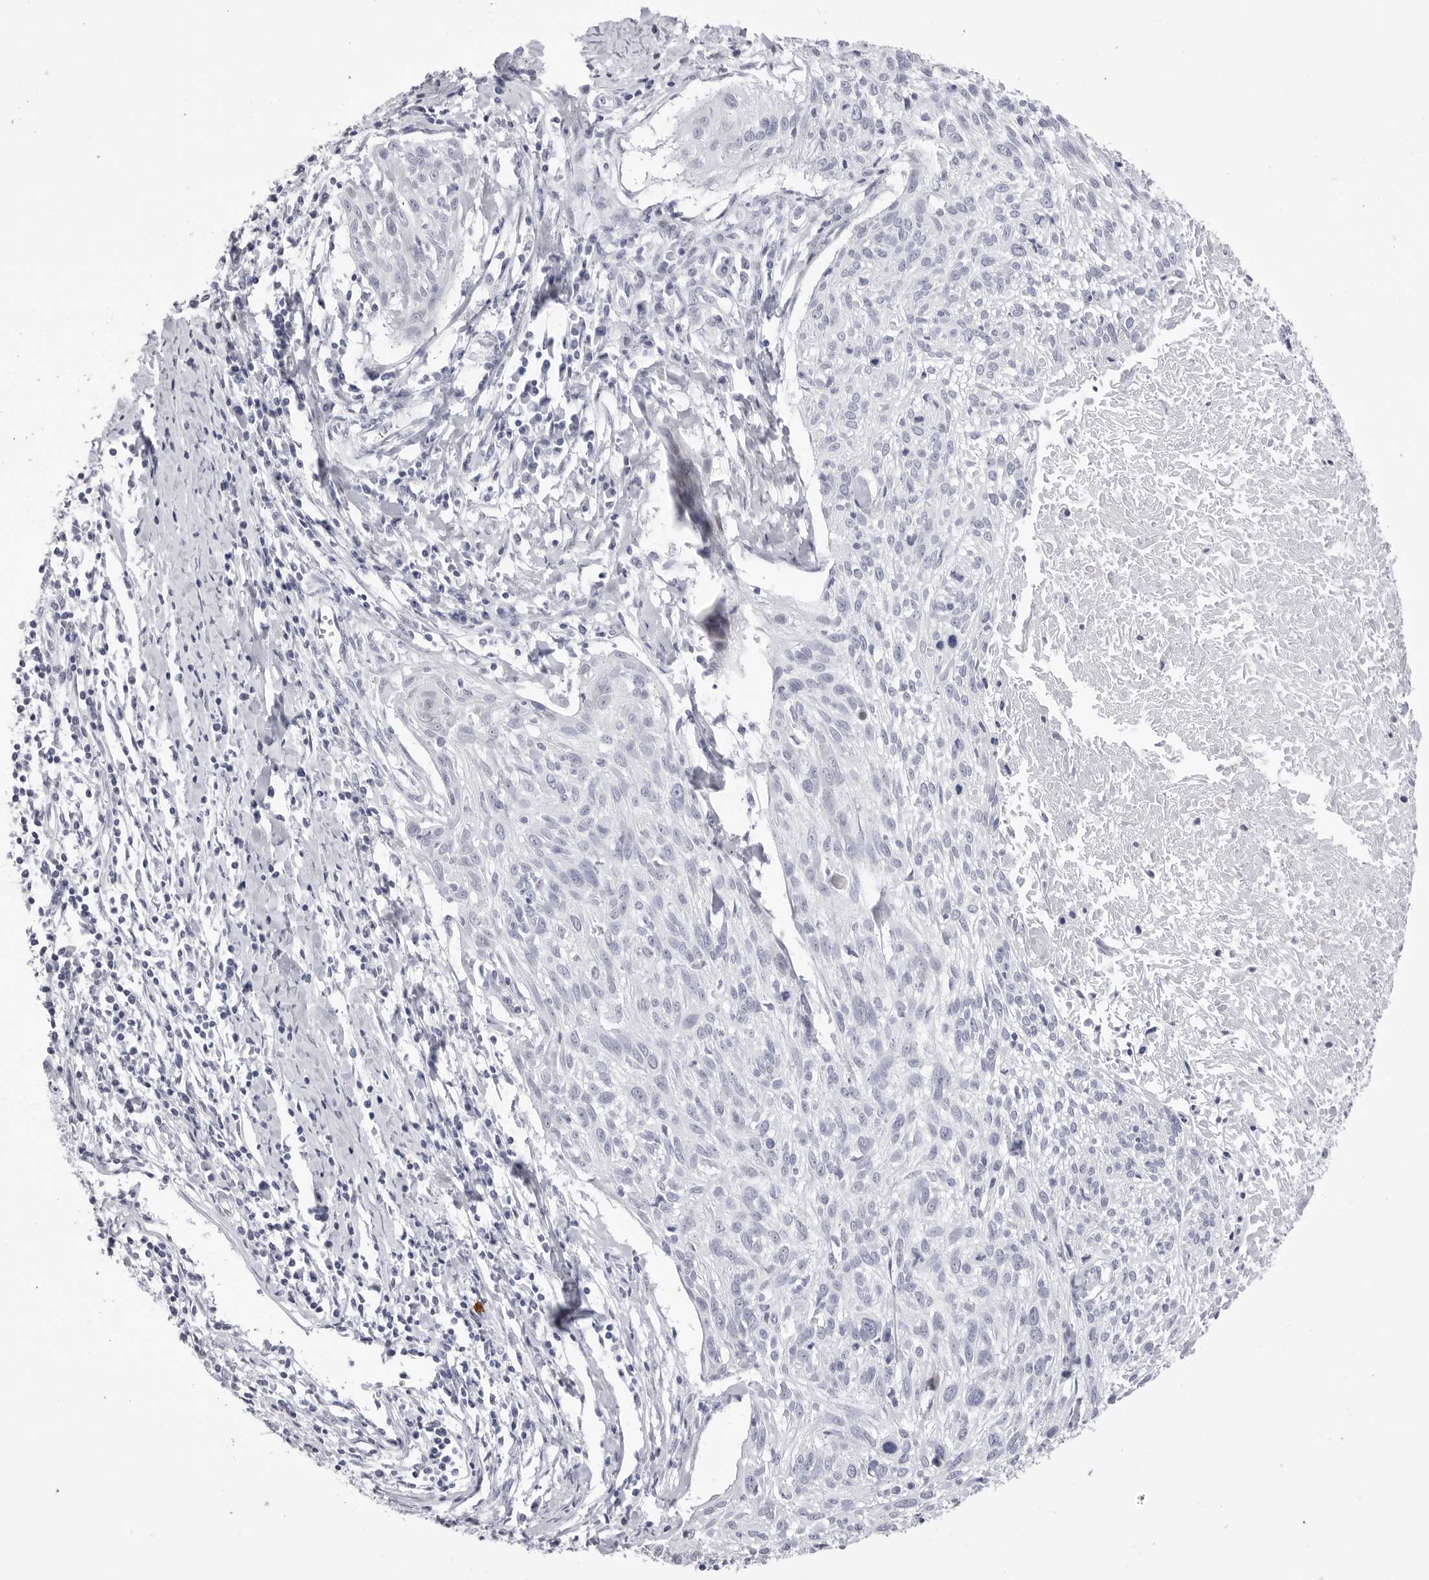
{"staining": {"intensity": "negative", "quantity": "none", "location": "none"}, "tissue": "cervical cancer", "cell_type": "Tumor cells", "image_type": "cancer", "snomed": [{"axis": "morphology", "description": "Squamous cell carcinoma, NOS"}, {"axis": "topography", "description": "Cervix"}], "caption": "This is a image of immunohistochemistry staining of cervical cancer (squamous cell carcinoma), which shows no expression in tumor cells.", "gene": "TSSK1B", "patient": {"sex": "female", "age": 51}}